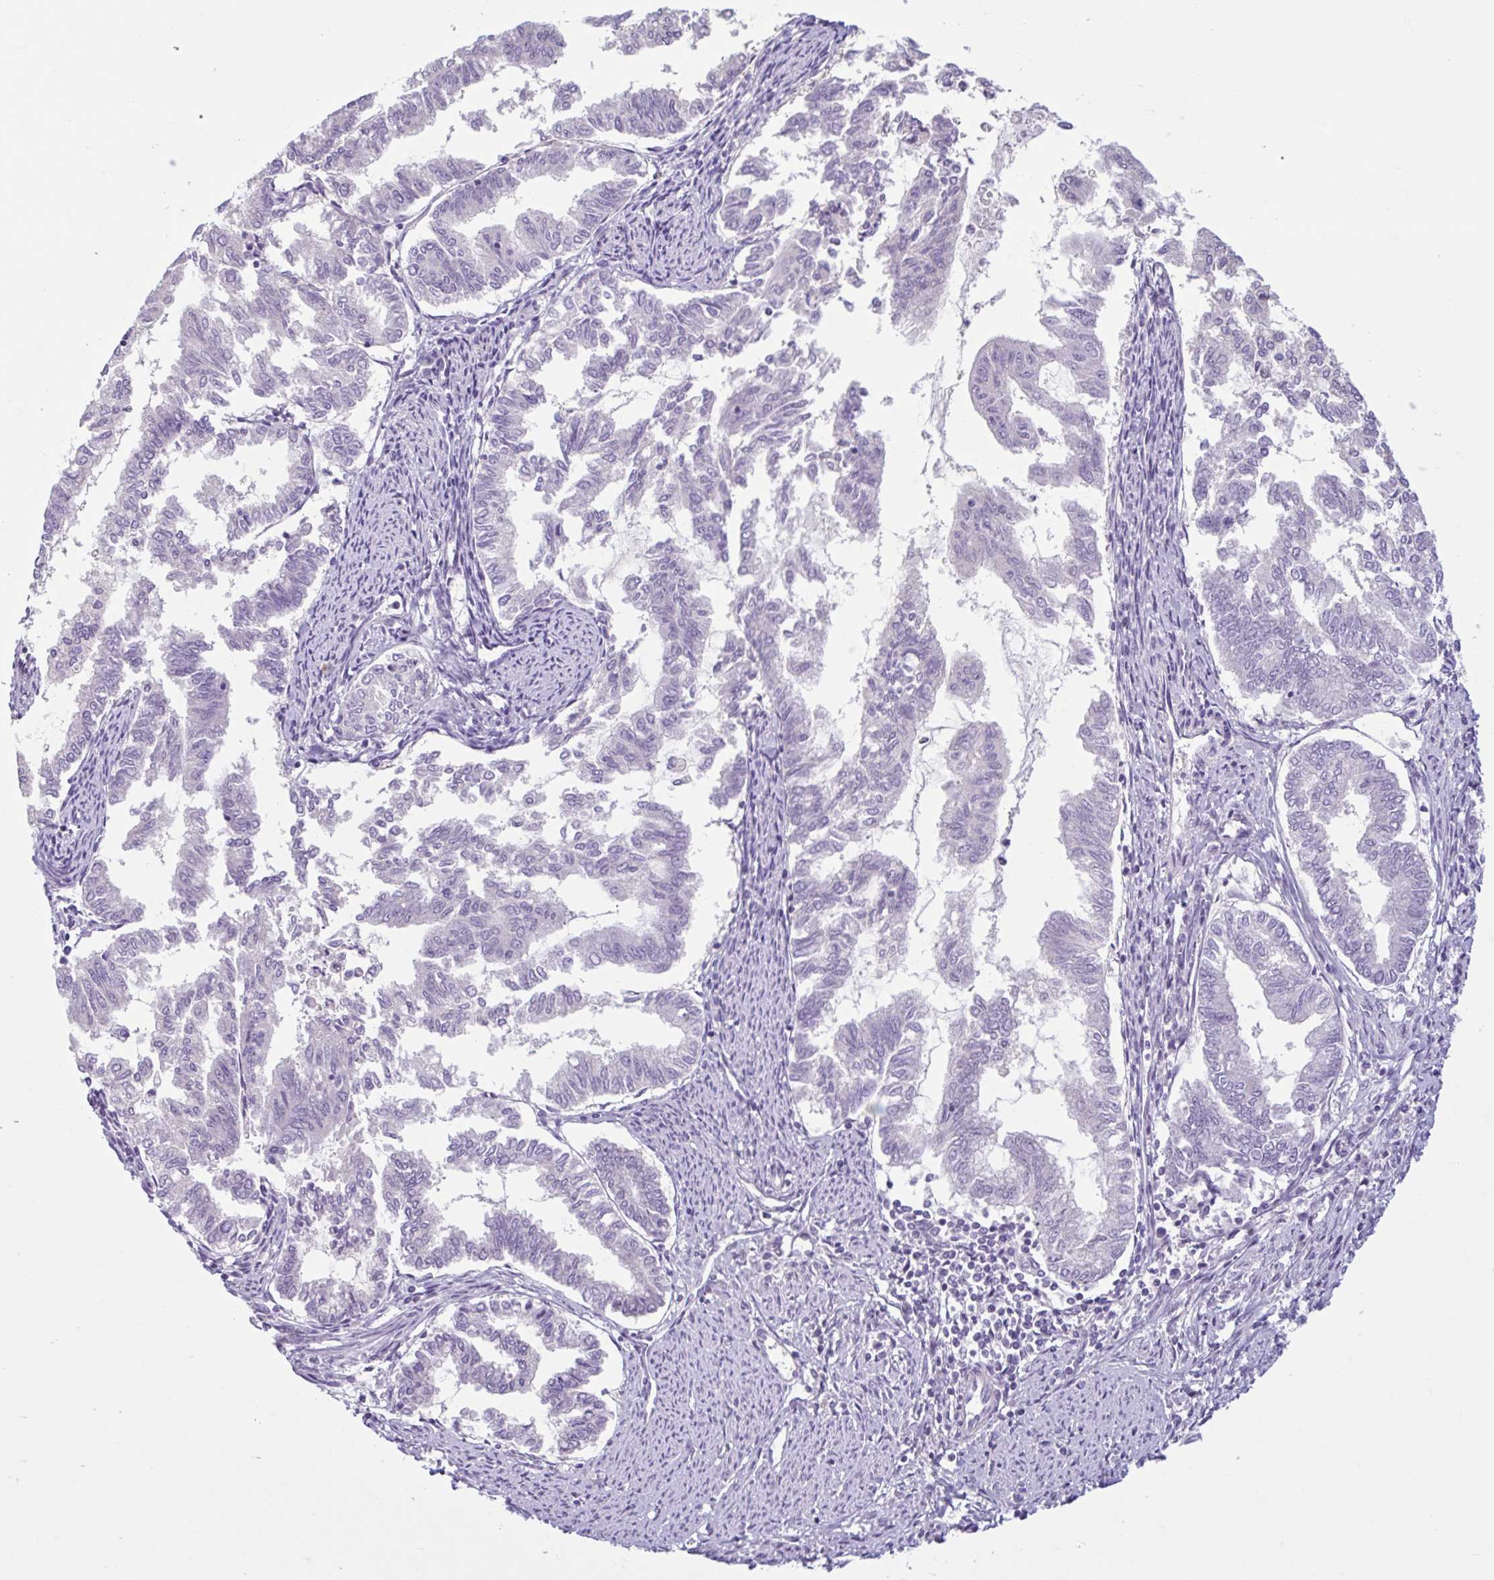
{"staining": {"intensity": "negative", "quantity": "none", "location": "none"}, "tissue": "endometrial cancer", "cell_type": "Tumor cells", "image_type": "cancer", "snomed": [{"axis": "morphology", "description": "Adenocarcinoma, NOS"}, {"axis": "topography", "description": "Endometrium"}], "caption": "Tumor cells show no significant expression in endometrial cancer (adenocarcinoma). (Brightfield microscopy of DAB (3,3'-diaminobenzidine) immunohistochemistry (IHC) at high magnification).", "gene": "CDH19", "patient": {"sex": "female", "age": 79}}